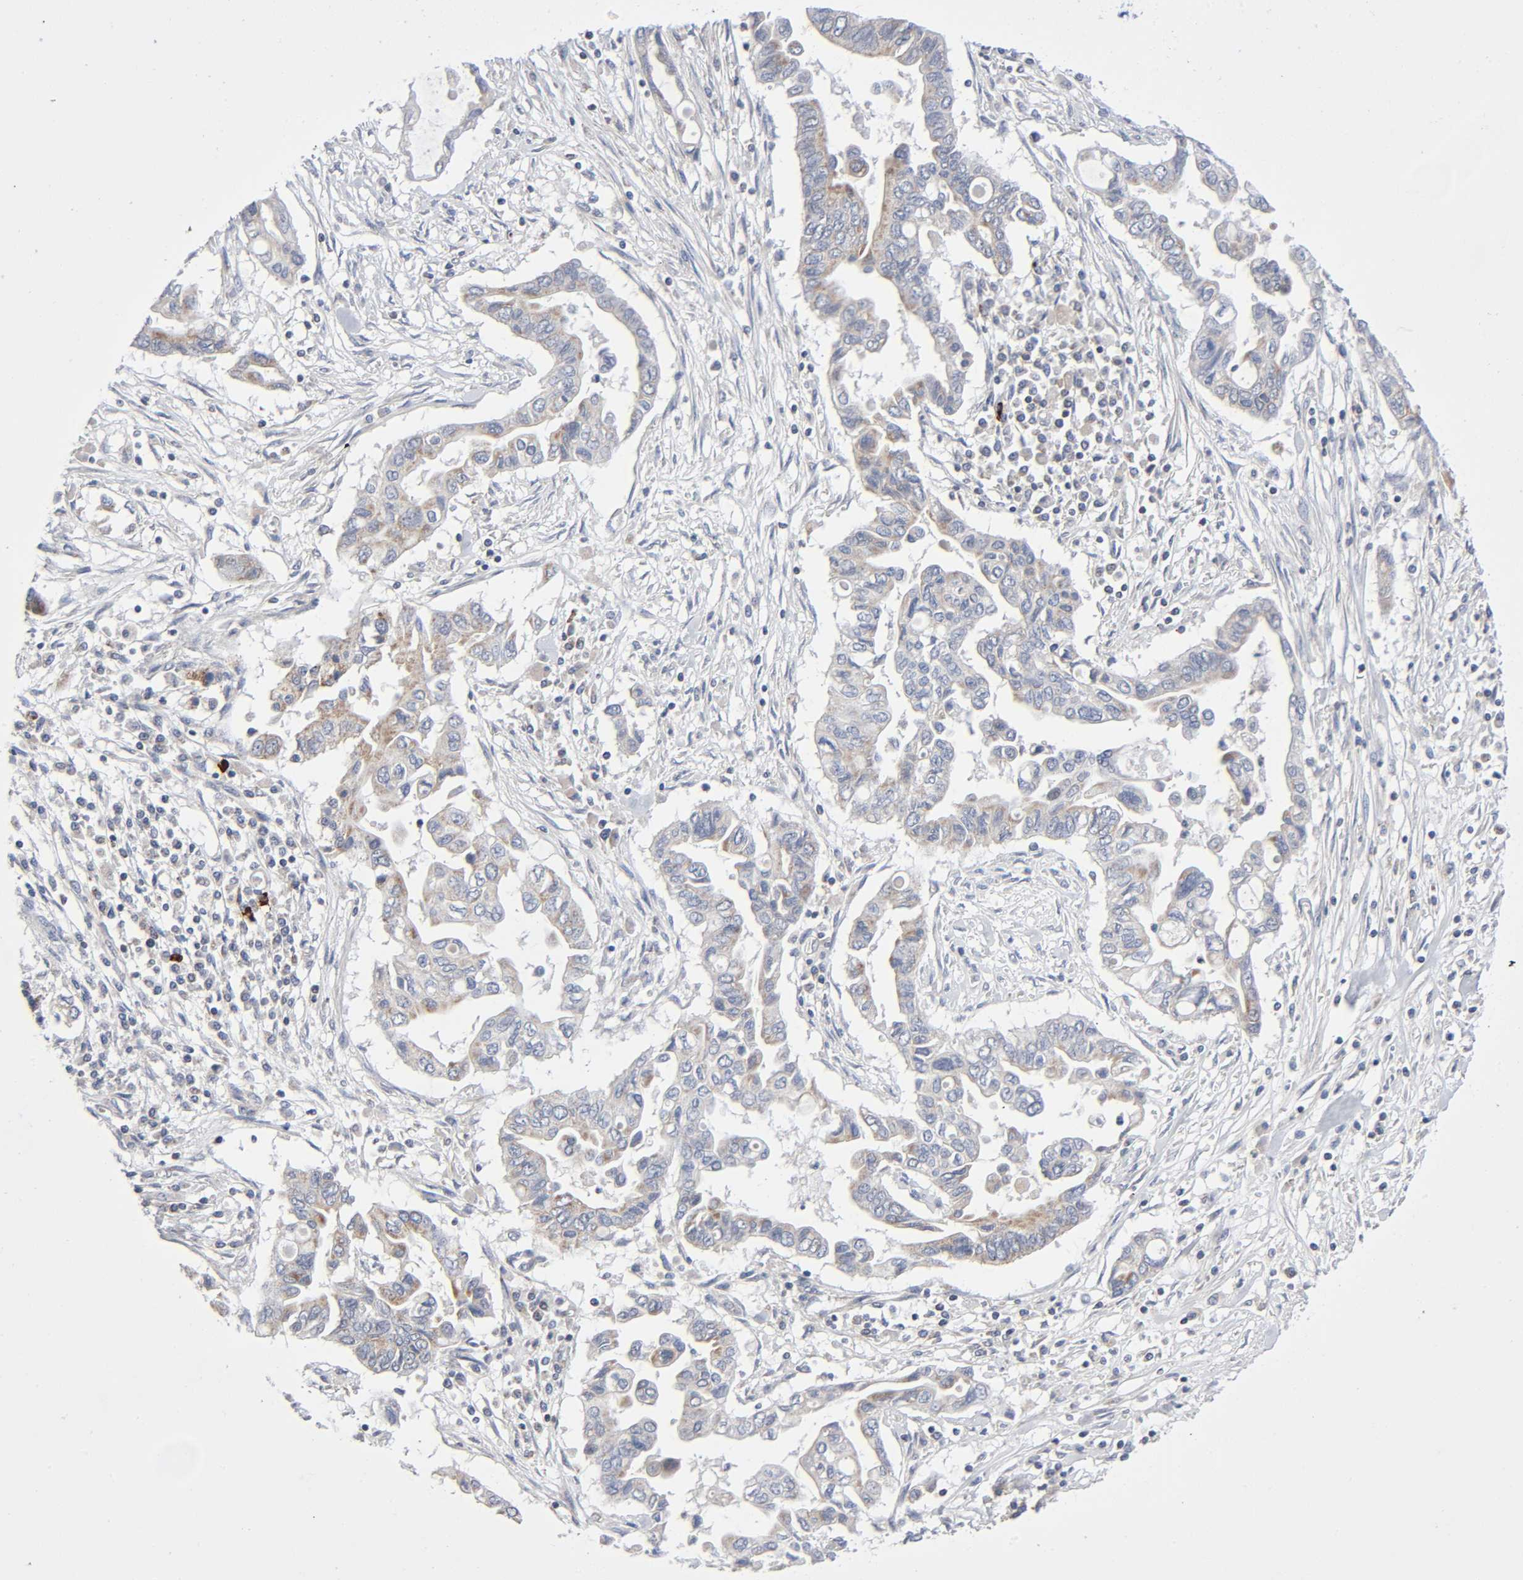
{"staining": {"intensity": "moderate", "quantity": ">75%", "location": "cytoplasmic/membranous"}, "tissue": "pancreatic cancer", "cell_type": "Tumor cells", "image_type": "cancer", "snomed": [{"axis": "morphology", "description": "Adenocarcinoma, NOS"}, {"axis": "topography", "description": "Pancreas"}], "caption": "DAB (3,3'-diaminobenzidine) immunohistochemical staining of human pancreatic adenocarcinoma displays moderate cytoplasmic/membranous protein expression in approximately >75% of tumor cells. (DAB (3,3'-diaminobenzidine) = brown stain, brightfield microscopy at high magnification).", "gene": "SYT16", "patient": {"sex": "female", "age": 57}}